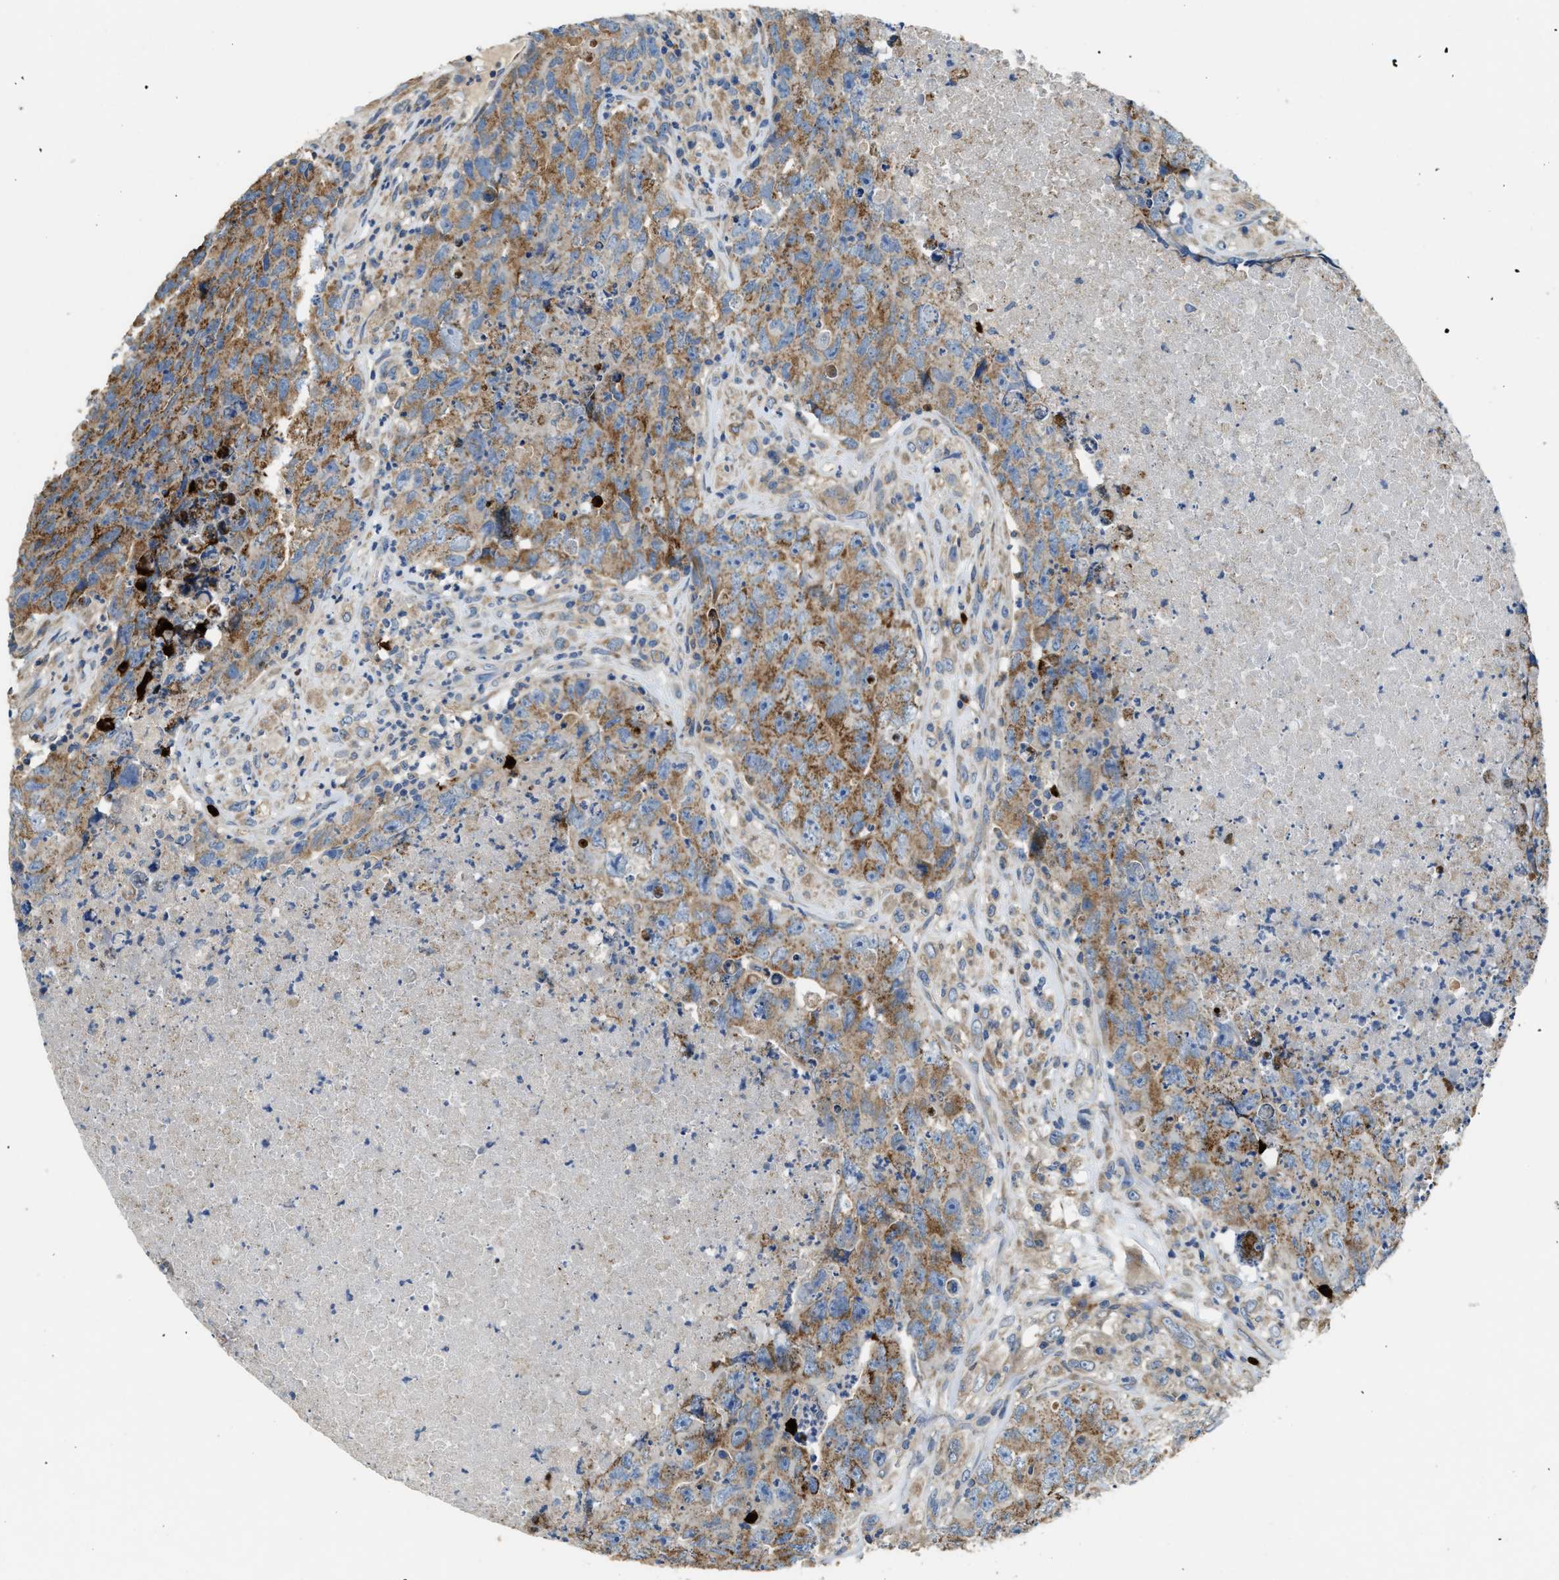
{"staining": {"intensity": "moderate", "quantity": ">75%", "location": "cytoplasmic/membranous"}, "tissue": "testis cancer", "cell_type": "Tumor cells", "image_type": "cancer", "snomed": [{"axis": "morphology", "description": "Carcinoma, Embryonal, NOS"}, {"axis": "topography", "description": "Testis"}], "caption": "A brown stain shows moderate cytoplasmic/membranous expression of a protein in human embryonal carcinoma (testis) tumor cells. The protein is stained brown, and the nuclei are stained in blue (DAB IHC with brightfield microscopy, high magnification).", "gene": "TMEM68", "patient": {"sex": "male", "age": 32}}